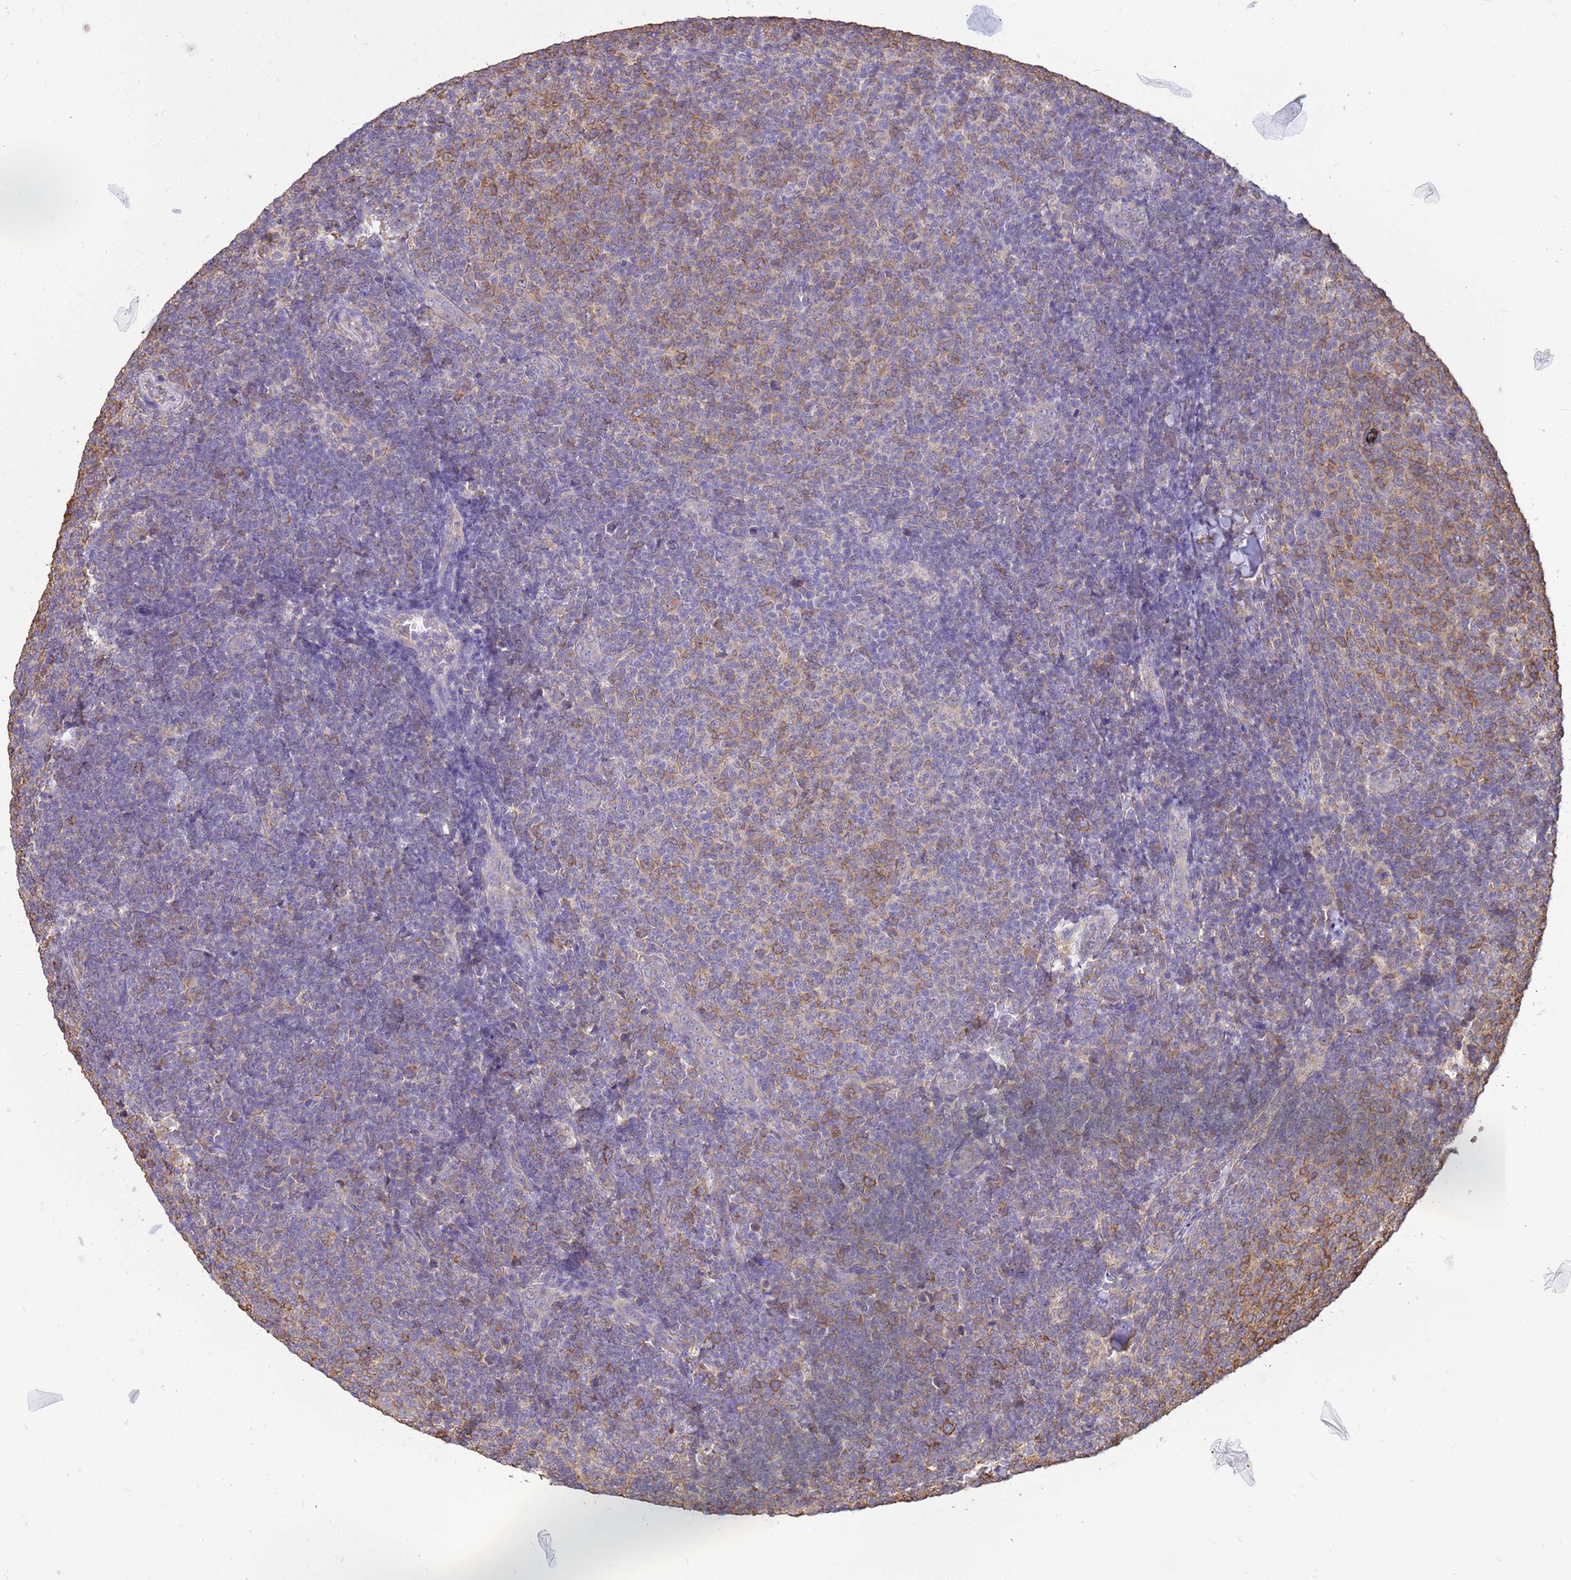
{"staining": {"intensity": "moderate", "quantity": "25%-75%", "location": "cytoplasmic/membranous"}, "tissue": "lymphoma", "cell_type": "Tumor cells", "image_type": "cancer", "snomed": [{"axis": "morphology", "description": "Malignant lymphoma, non-Hodgkin's type, Low grade"}, {"axis": "topography", "description": "Lymph node"}], "caption": "Tumor cells display medium levels of moderate cytoplasmic/membranous positivity in approximately 25%-75% of cells in human lymphoma.", "gene": "TUBB1", "patient": {"sex": "male", "age": 66}}